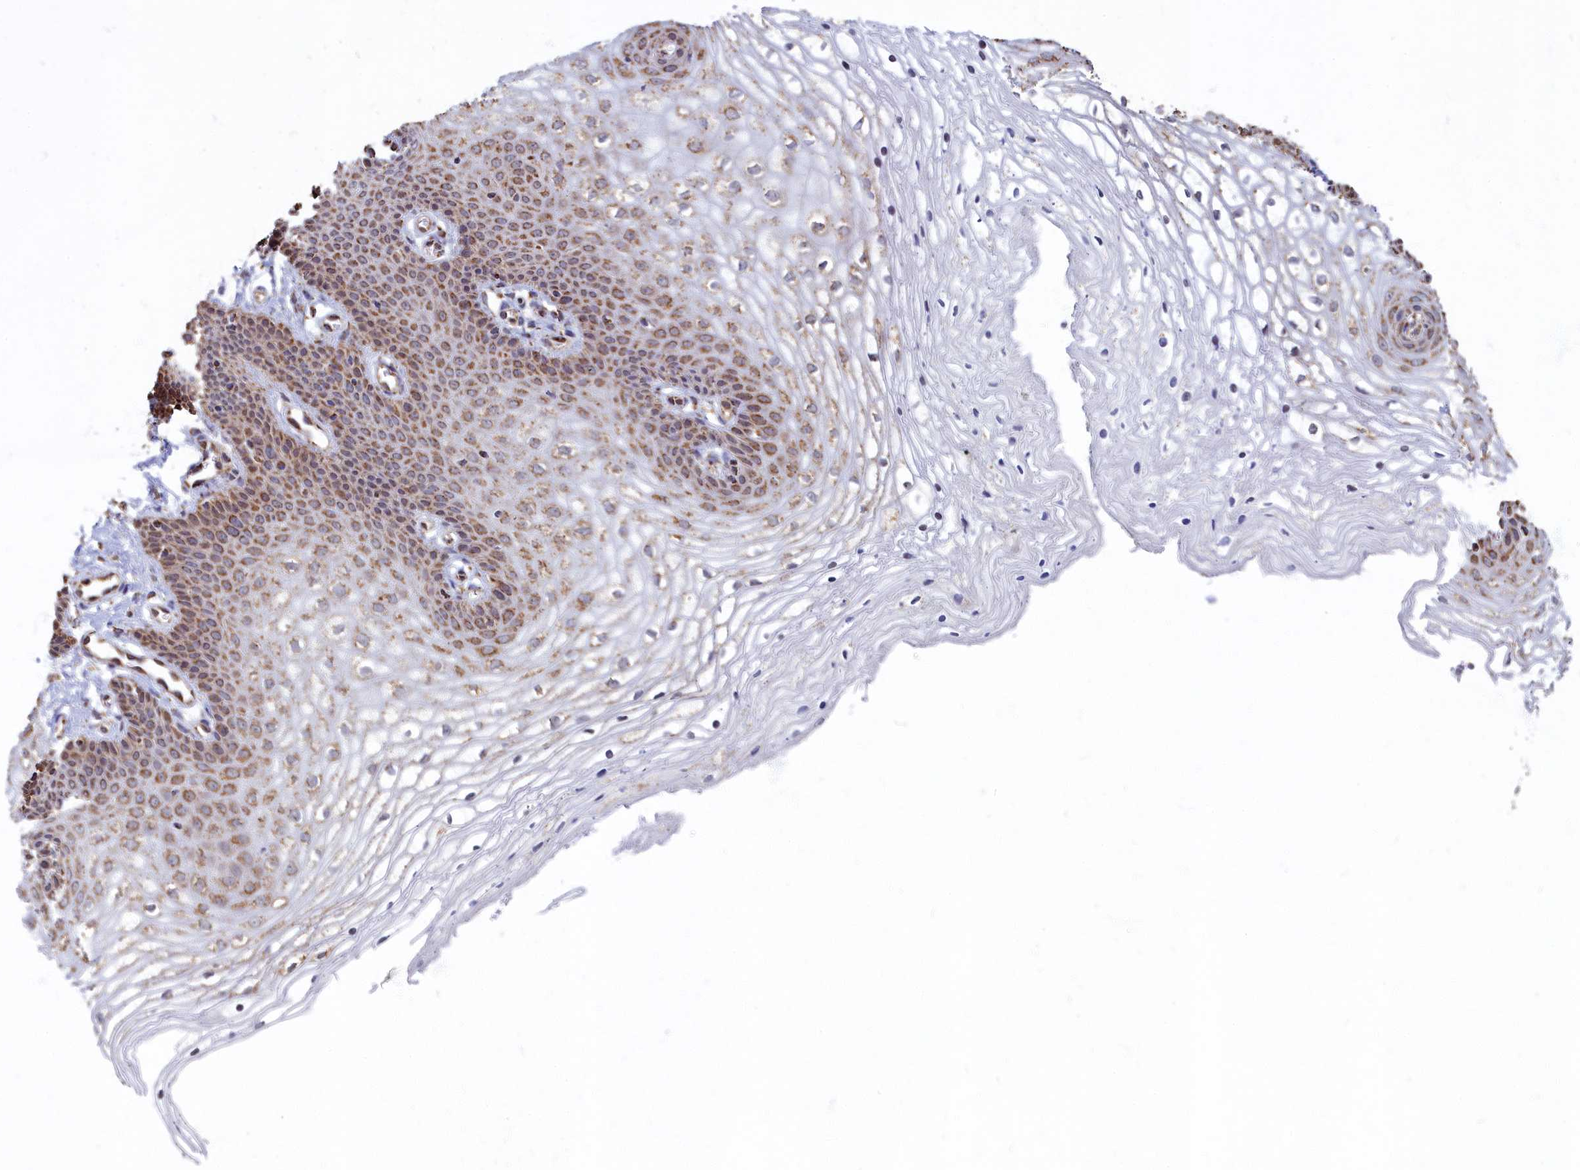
{"staining": {"intensity": "moderate", "quantity": ">75%", "location": "cytoplasmic/membranous"}, "tissue": "vagina", "cell_type": "Squamous epithelial cells", "image_type": "normal", "snomed": [{"axis": "morphology", "description": "Normal tissue, NOS"}, {"axis": "topography", "description": "Vagina"}], "caption": "This image reveals immunohistochemistry staining of normal human vagina, with medium moderate cytoplasmic/membranous staining in approximately >75% of squamous epithelial cells.", "gene": "SPR", "patient": {"sex": "female", "age": 68}}